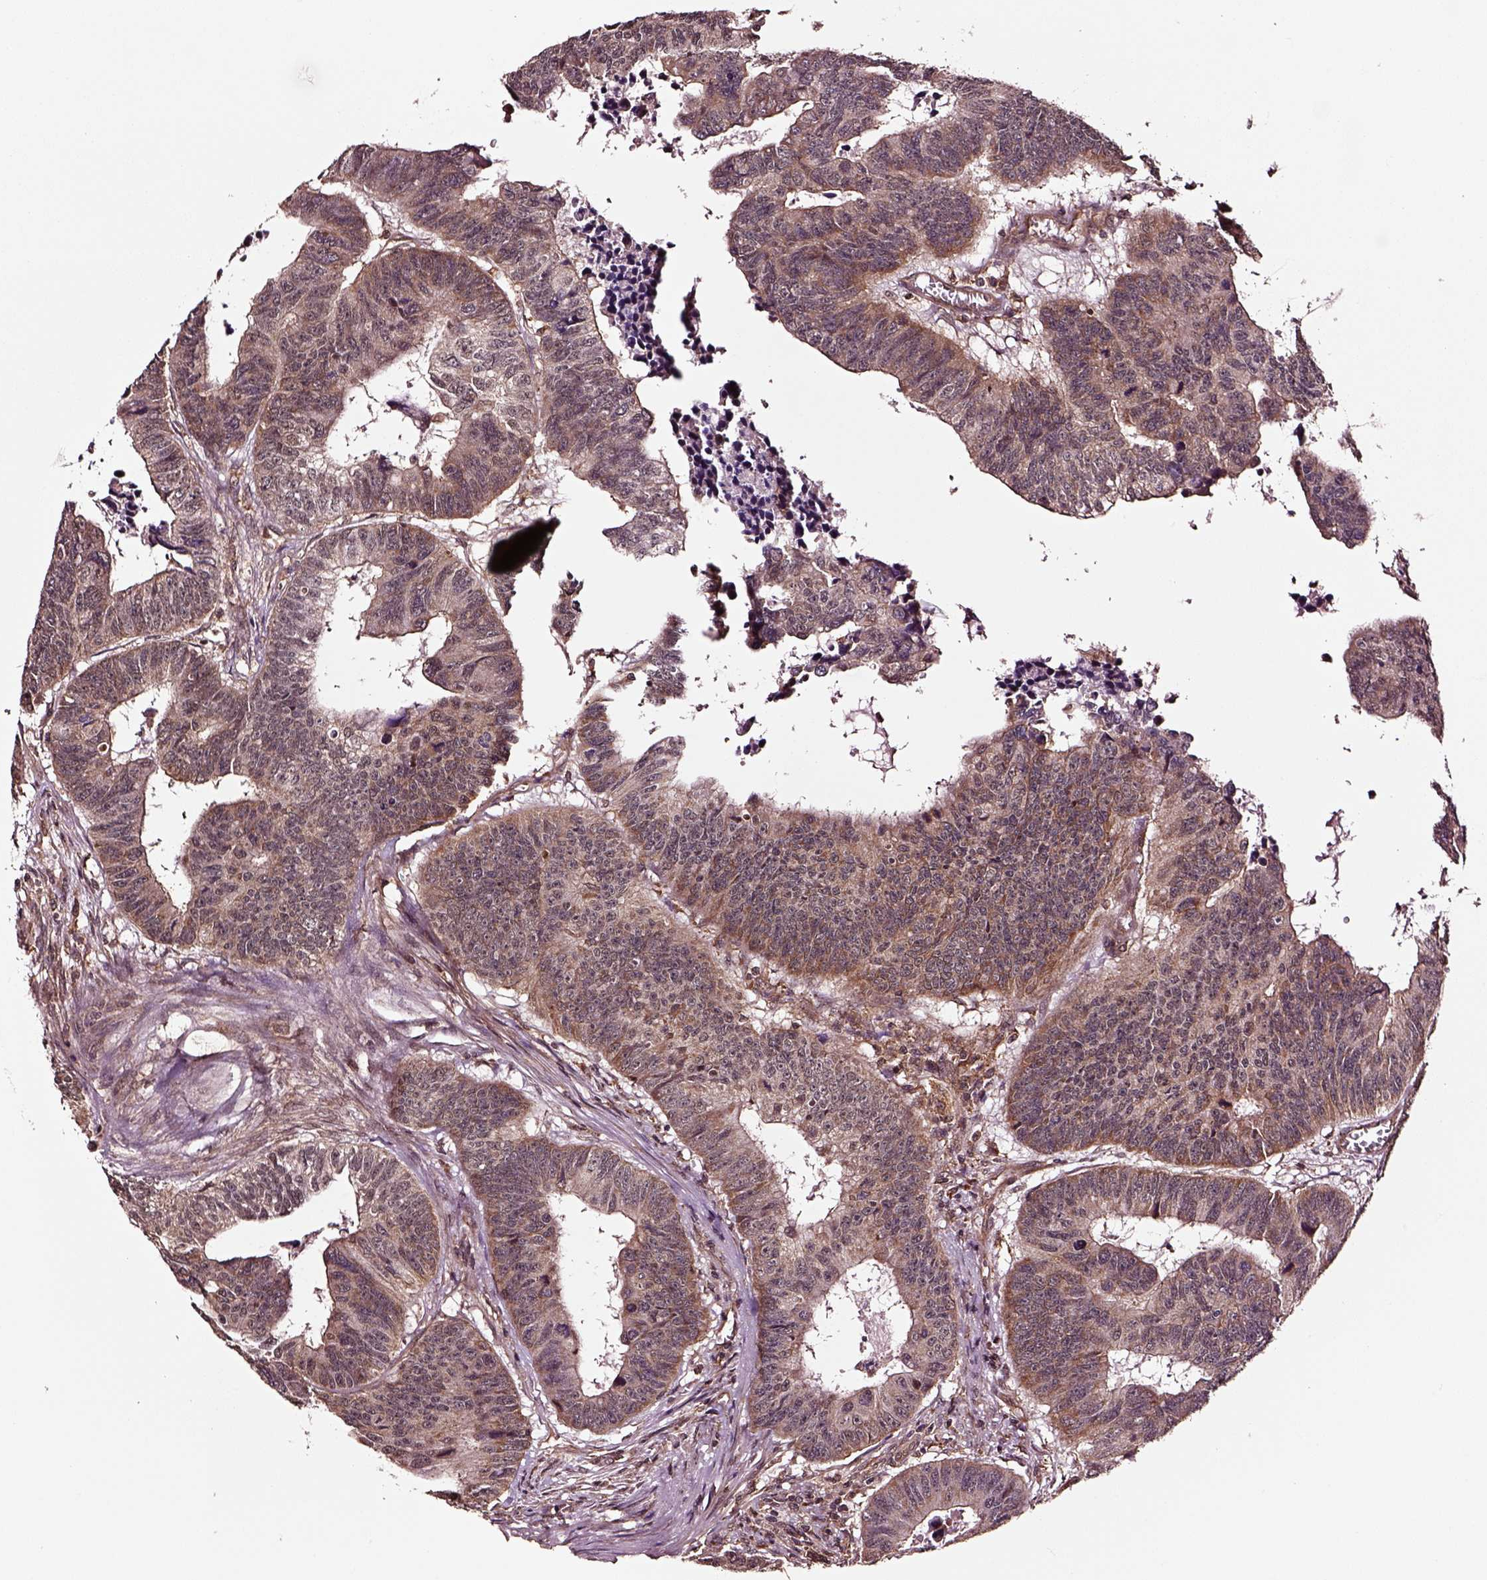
{"staining": {"intensity": "moderate", "quantity": ">75%", "location": "cytoplasmic/membranous"}, "tissue": "colorectal cancer", "cell_type": "Tumor cells", "image_type": "cancer", "snomed": [{"axis": "morphology", "description": "Adenocarcinoma, NOS"}, {"axis": "topography", "description": "Rectum"}], "caption": "High-power microscopy captured an immunohistochemistry photomicrograph of colorectal adenocarcinoma, revealing moderate cytoplasmic/membranous expression in about >75% of tumor cells.", "gene": "RASSF5", "patient": {"sex": "female", "age": 85}}